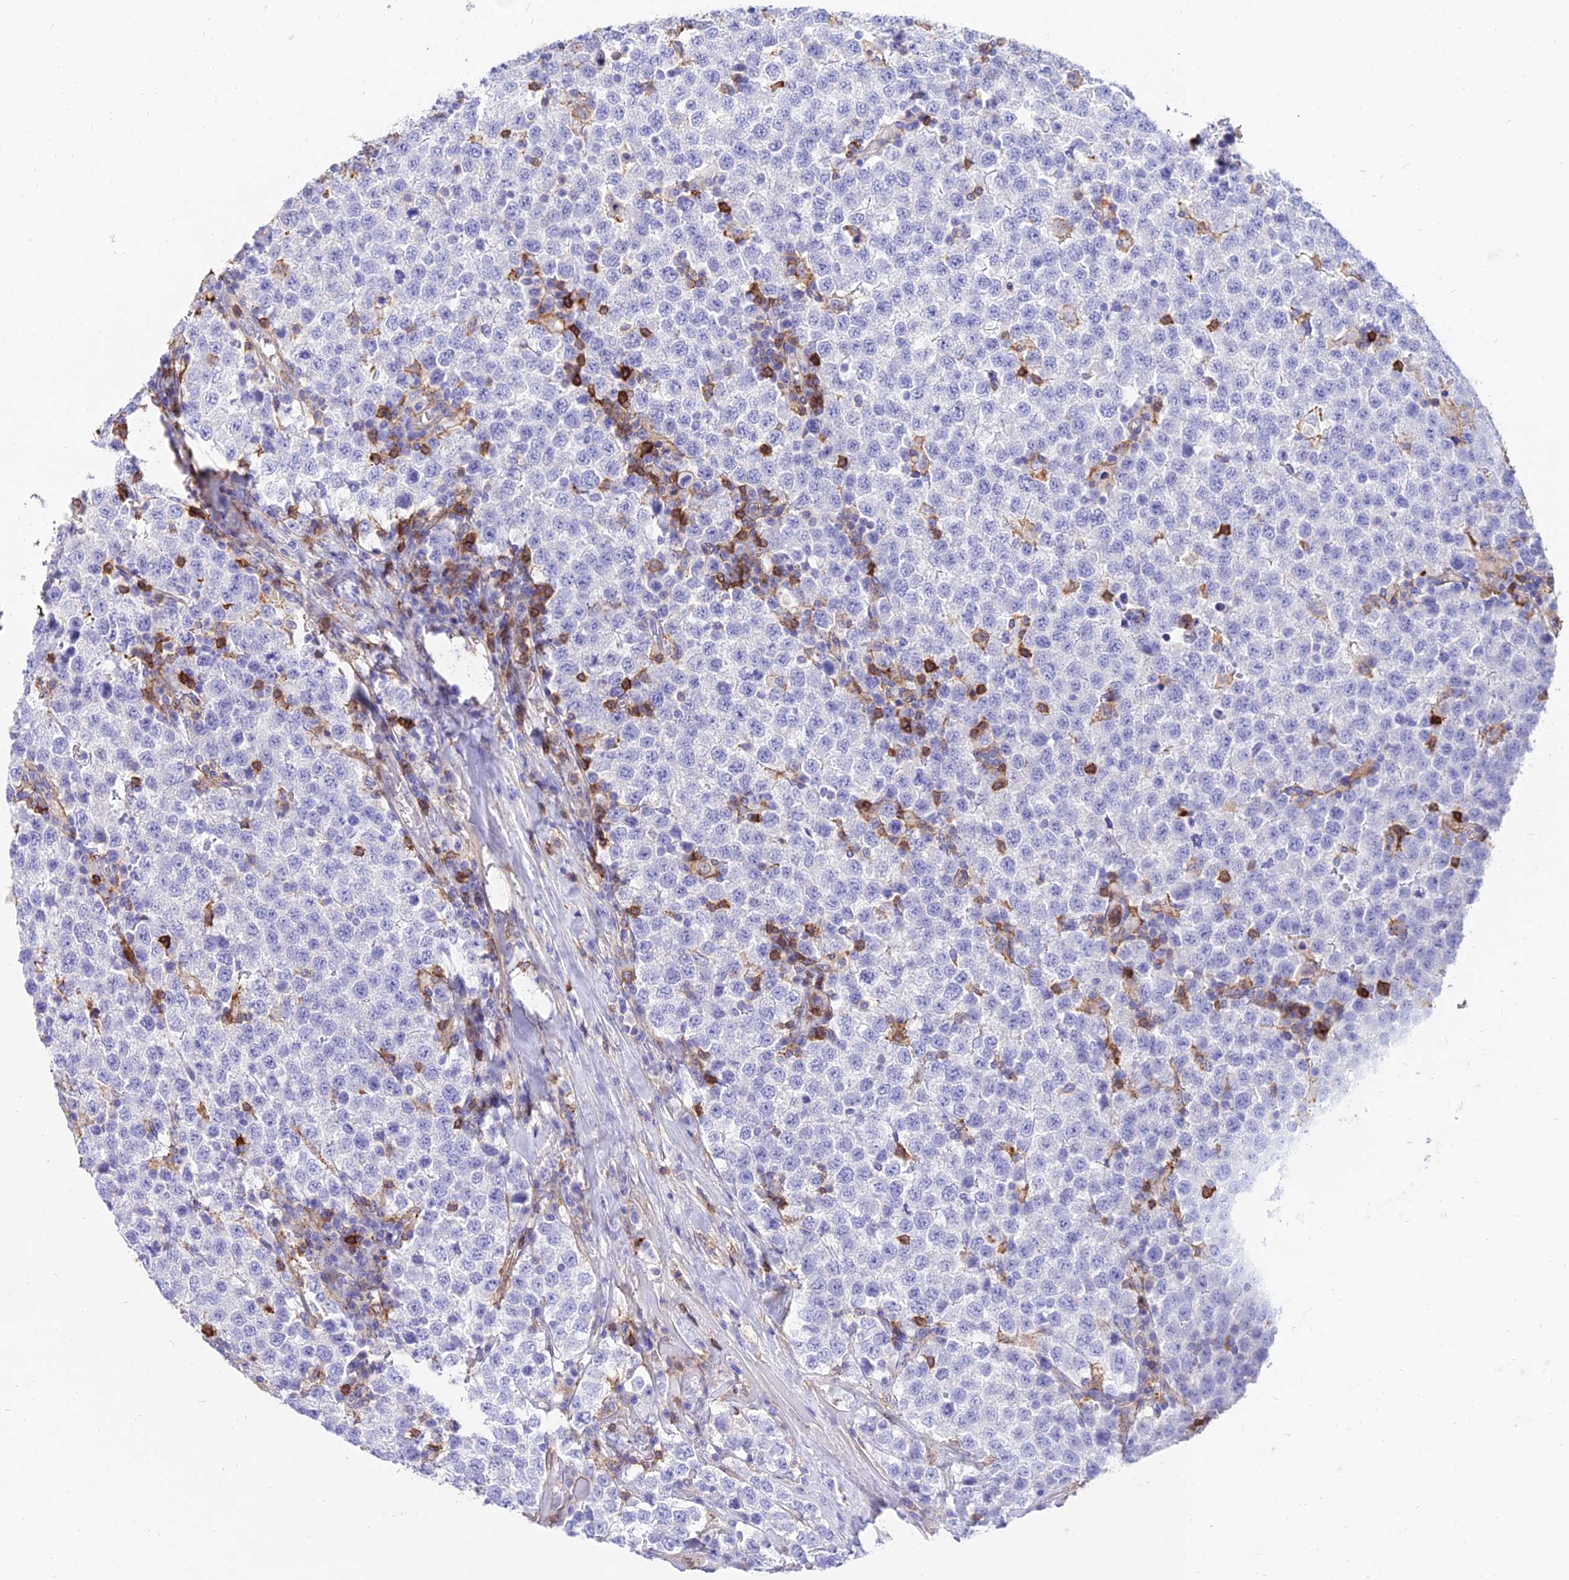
{"staining": {"intensity": "negative", "quantity": "none", "location": "none"}, "tissue": "testis cancer", "cell_type": "Tumor cells", "image_type": "cancer", "snomed": [{"axis": "morphology", "description": "Seminoma, NOS"}, {"axis": "topography", "description": "Testis"}], "caption": "DAB immunohistochemical staining of human testis cancer demonstrates no significant staining in tumor cells.", "gene": "SREK1IP1", "patient": {"sex": "male", "age": 34}}